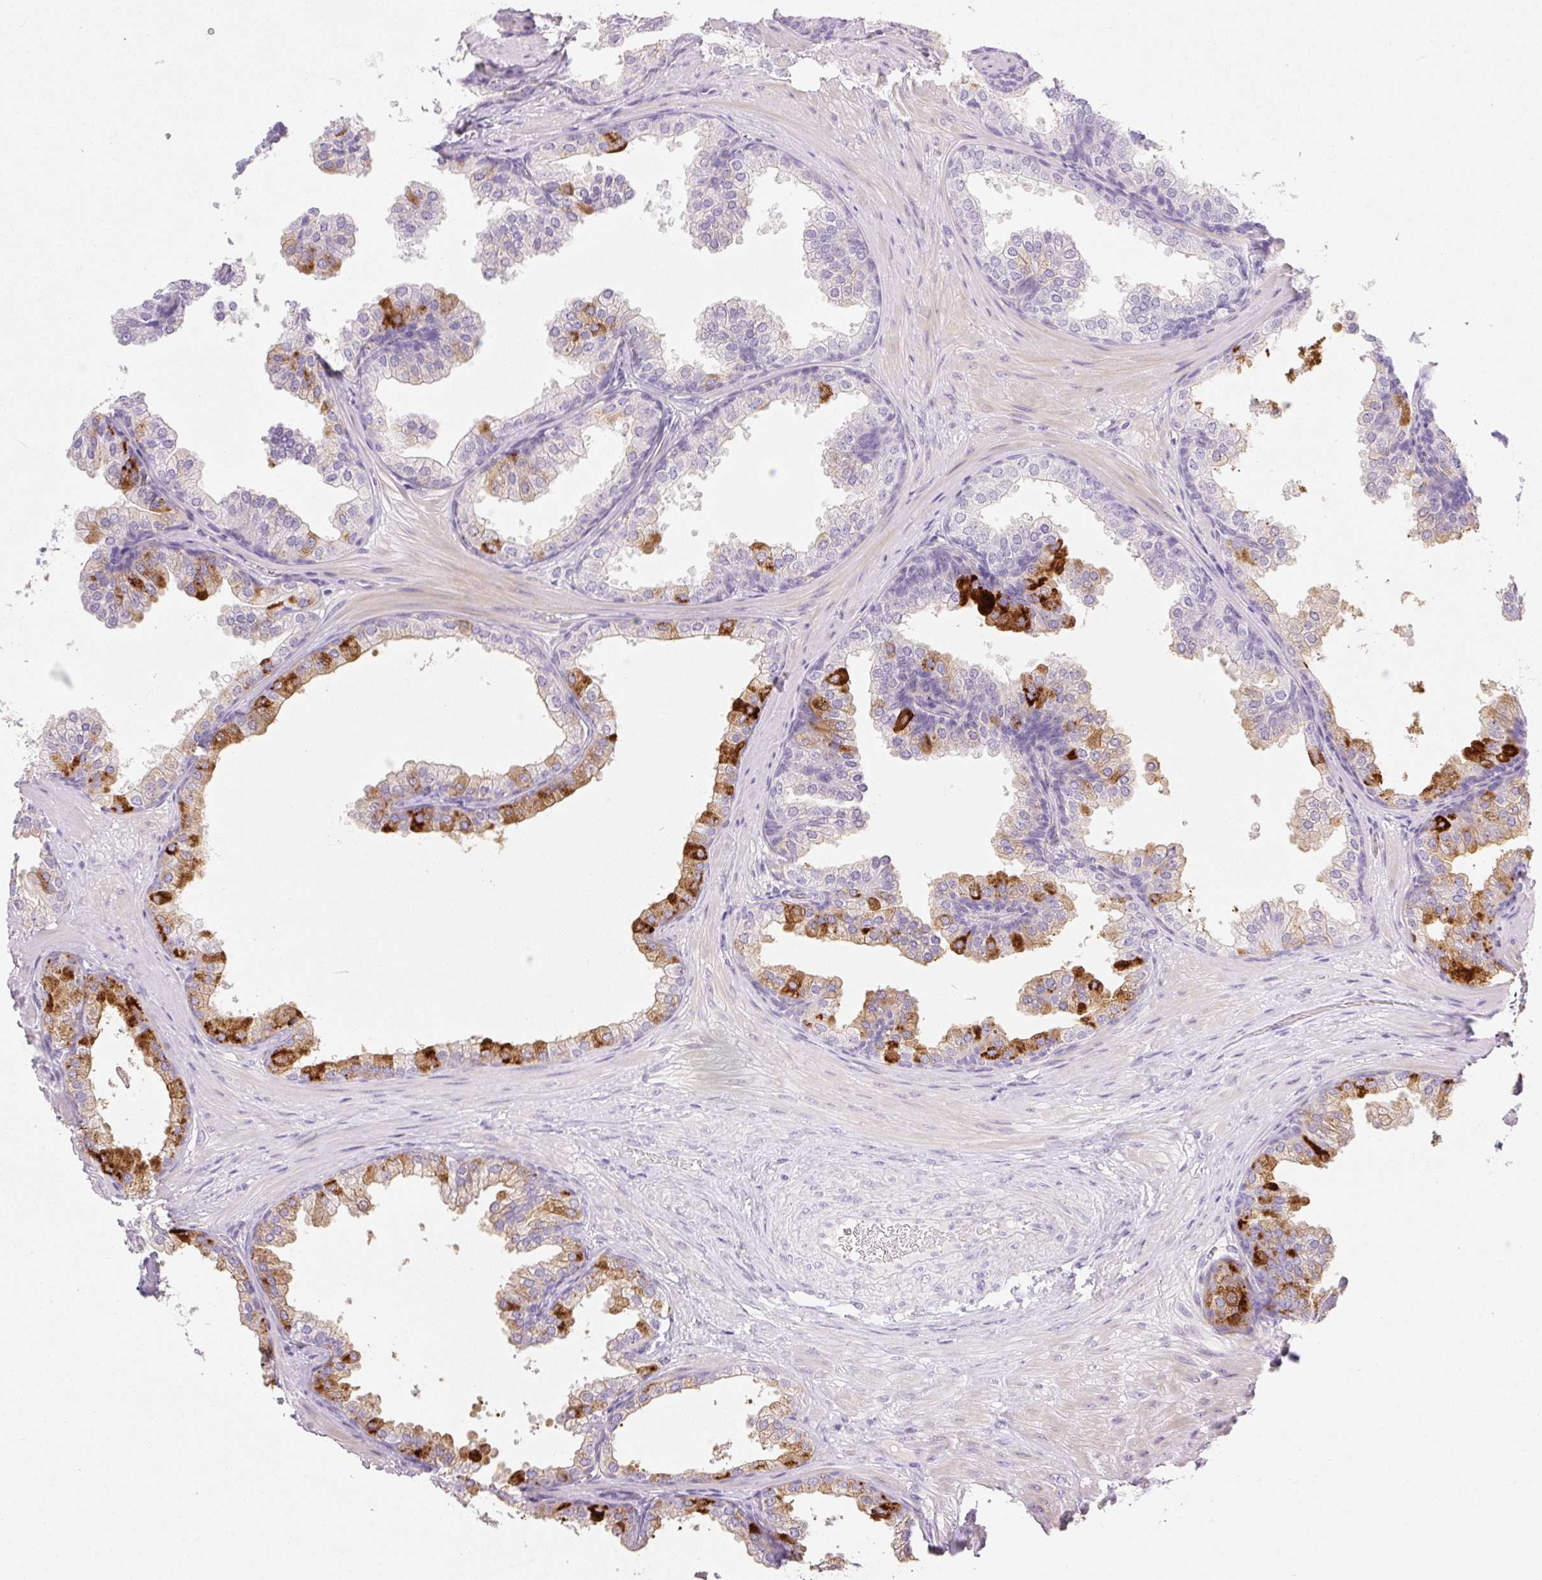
{"staining": {"intensity": "strong", "quantity": "<25%", "location": "cytoplasmic/membranous"}, "tissue": "prostate", "cell_type": "Glandular cells", "image_type": "normal", "snomed": [{"axis": "morphology", "description": "Normal tissue, NOS"}, {"axis": "topography", "description": "Prostate"}], "caption": "Unremarkable prostate exhibits strong cytoplasmic/membranous positivity in about <25% of glandular cells, visualized by immunohistochemistry.", "gene": "MIA2", "patient": {"sex": "male", "age": 37}}